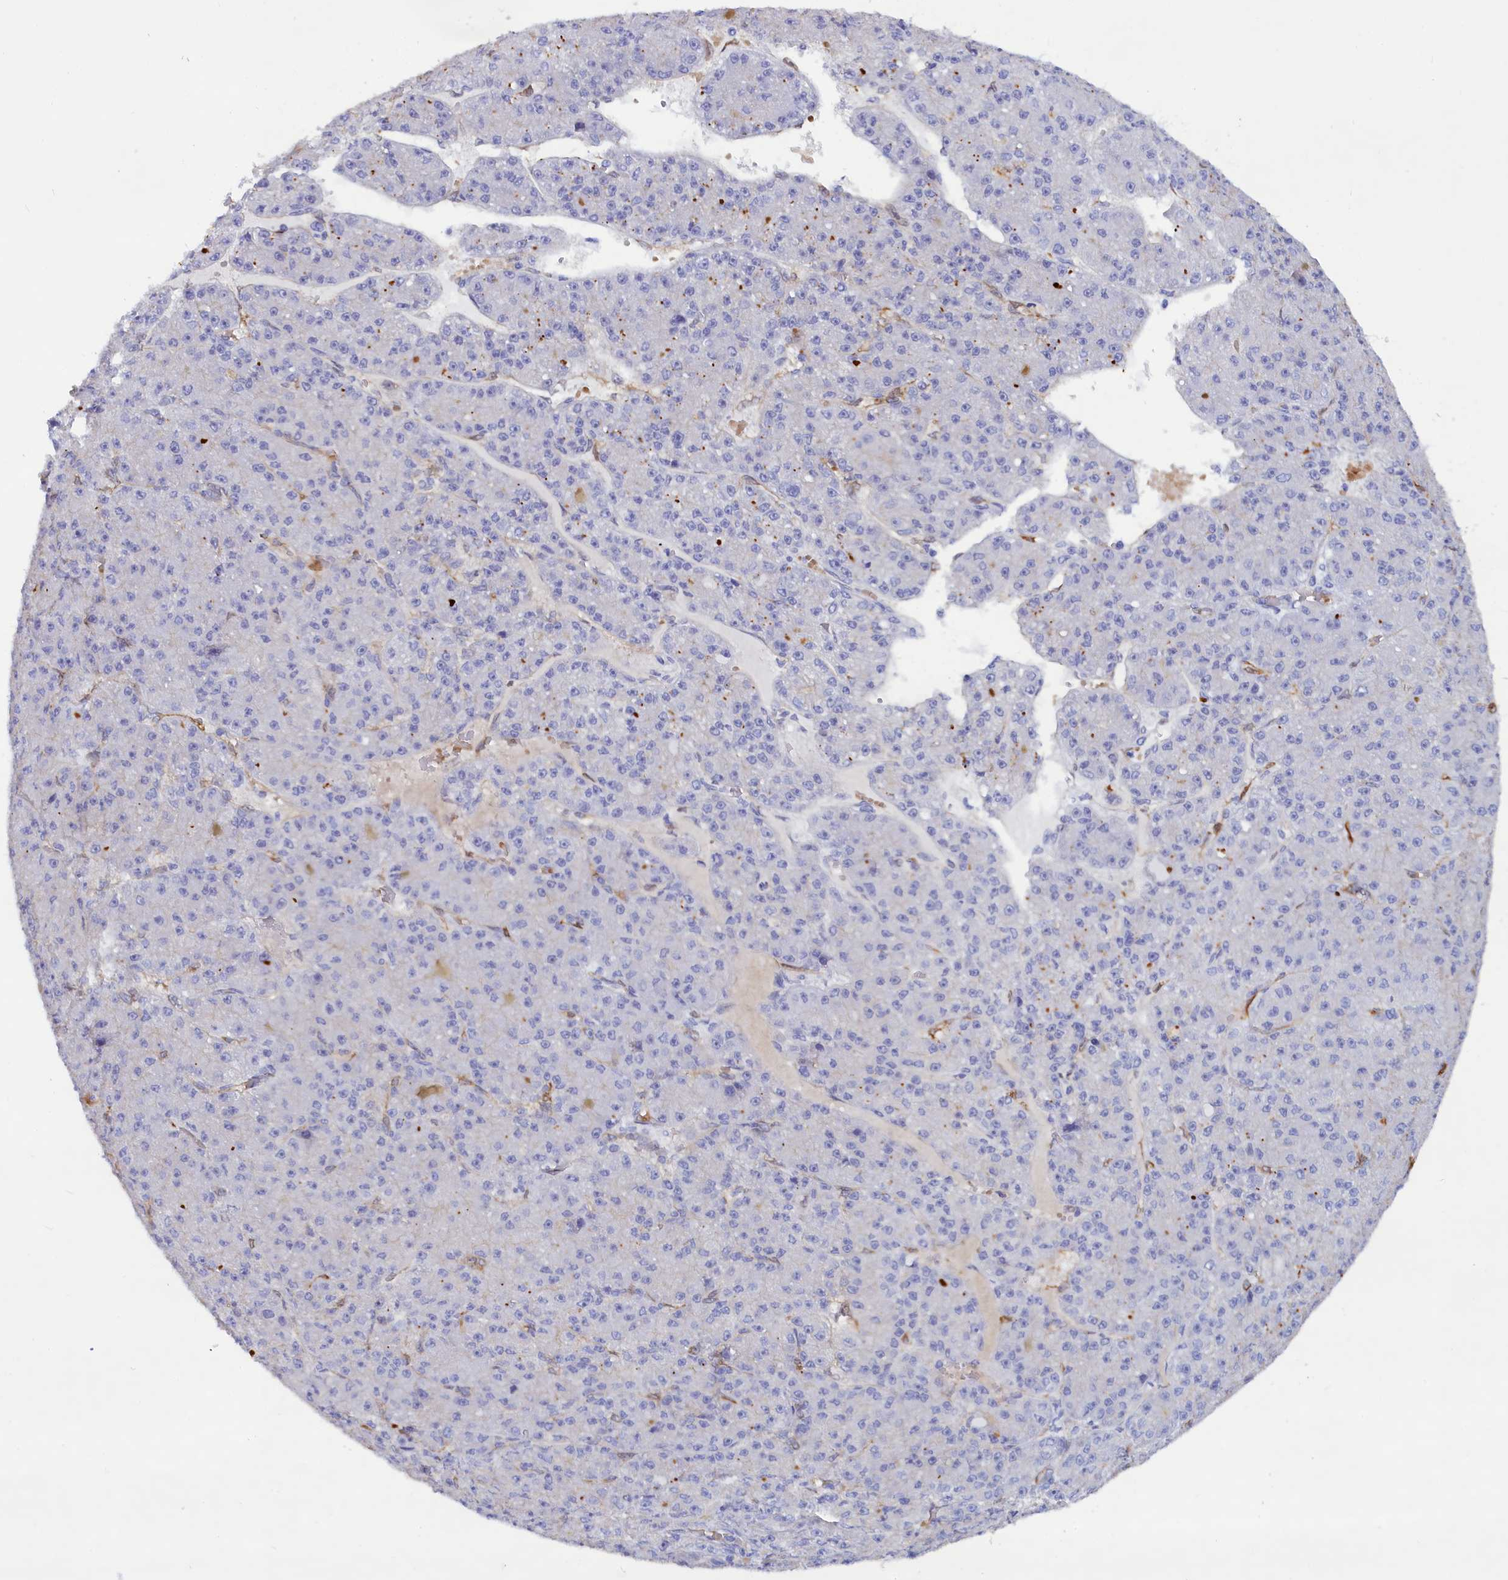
{"staining": {"intensity": "negative", "quantity": "none", "location": "none"}, "tissue": "liver cancer", "cell_type": "Tumor cells", "image_type": "cancer", "snomed": [{"axis": "morphology", "description": "Carcinoma, Hepatocellular, NOS"}, {"axis": "topography", "description": "Liver"}], "caption": "An image of human liver cancer (hepatocellular carcinoma) is negative for staining in tumor cells.", "gene": "ABCC12", "patient": {"sex": "male", "age": 67}}